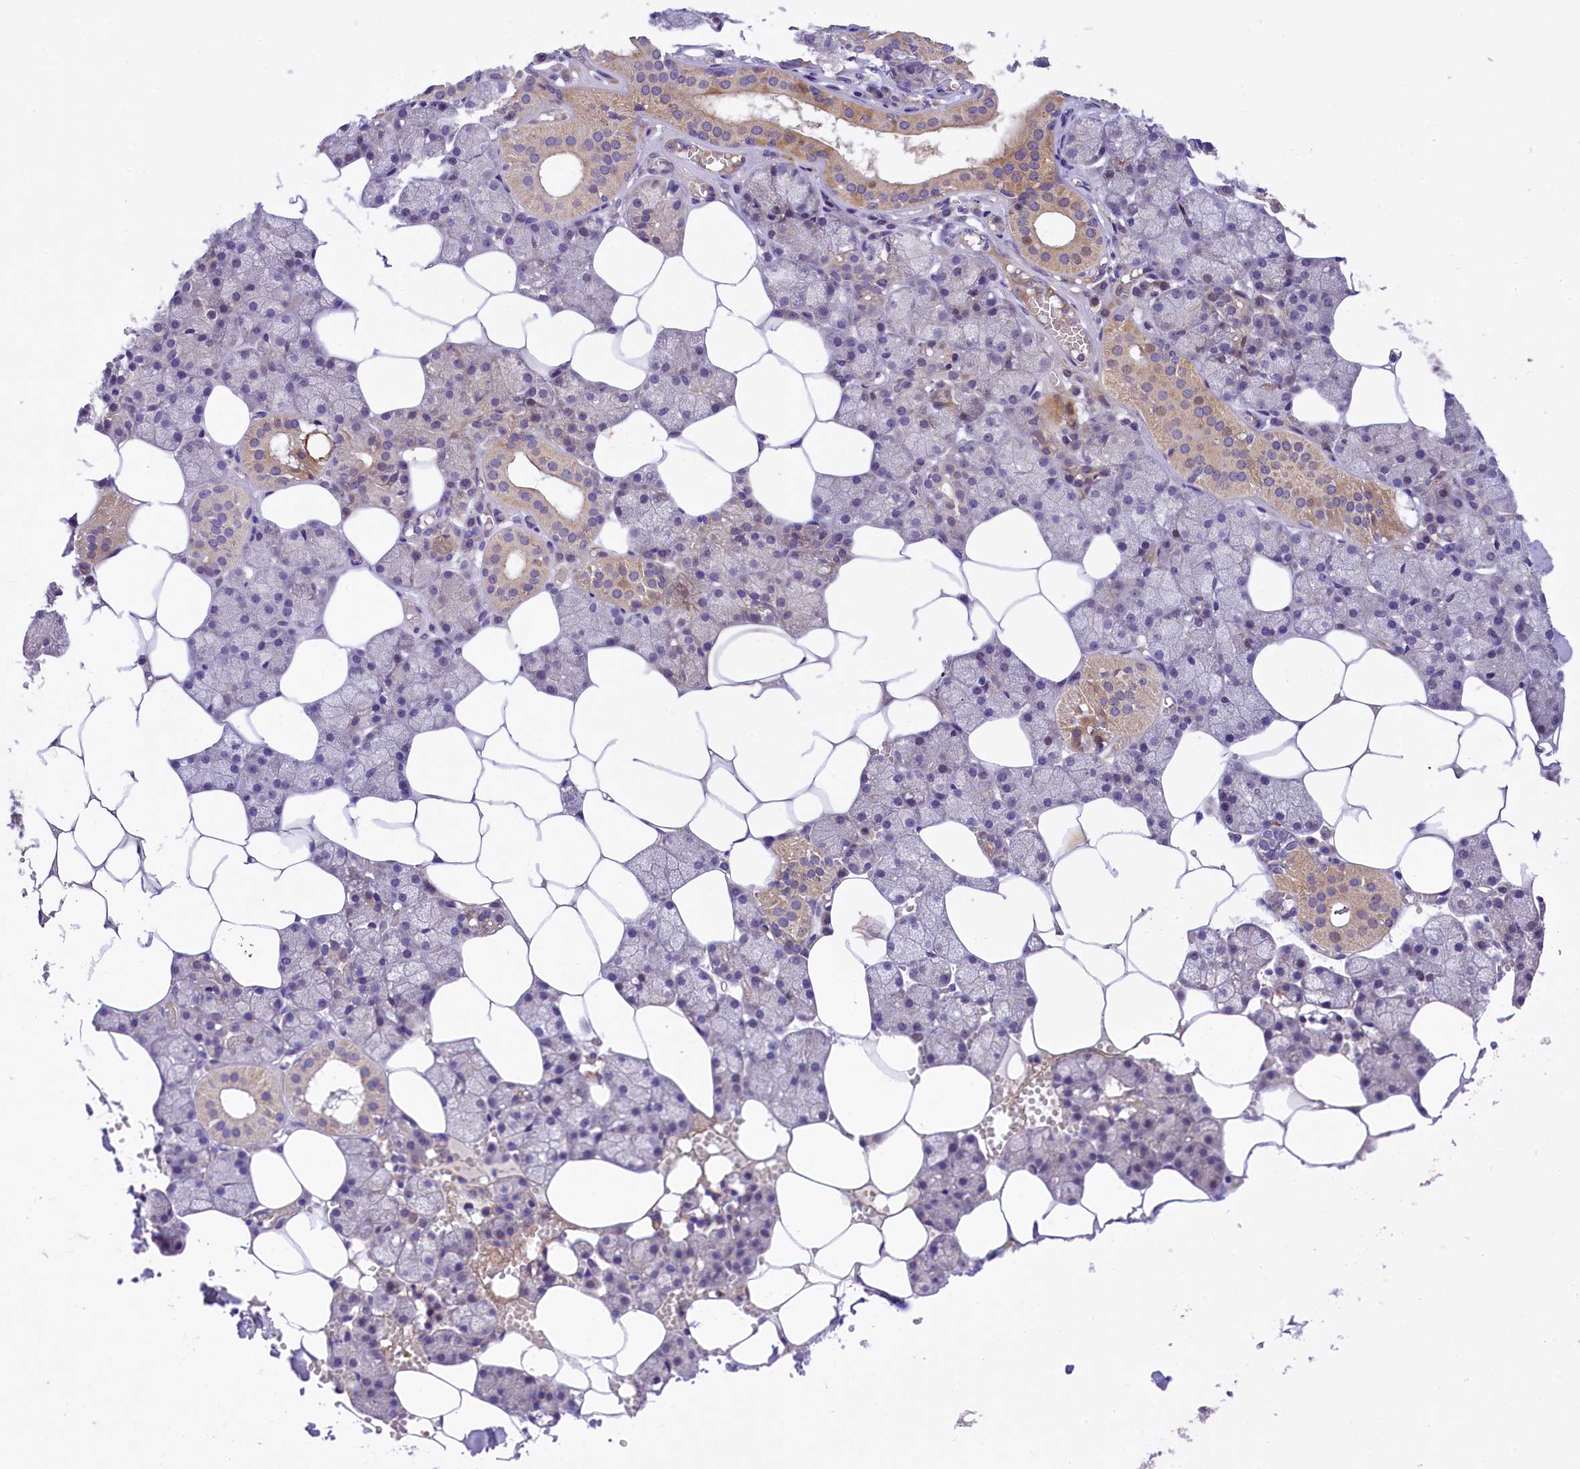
{"staining": {"intensity": "weak", "quantity": "<25%", "location": "cytoplasmic/membranous"}, "tissue": "salivary gland", "cell_type": "Glandular cells", "image_type": "normal", "snomed": [{"axis": "morphology", "description": "Normal tissue, NOS"}, {"axis": "topography", "description": "Salivary gland"}], "caption": "Photomicrograph shows no protein staining in glandular cells of normal salivary gland.", "gene": "UBXN6", "patient": {"sex": "male", "age": 62}}